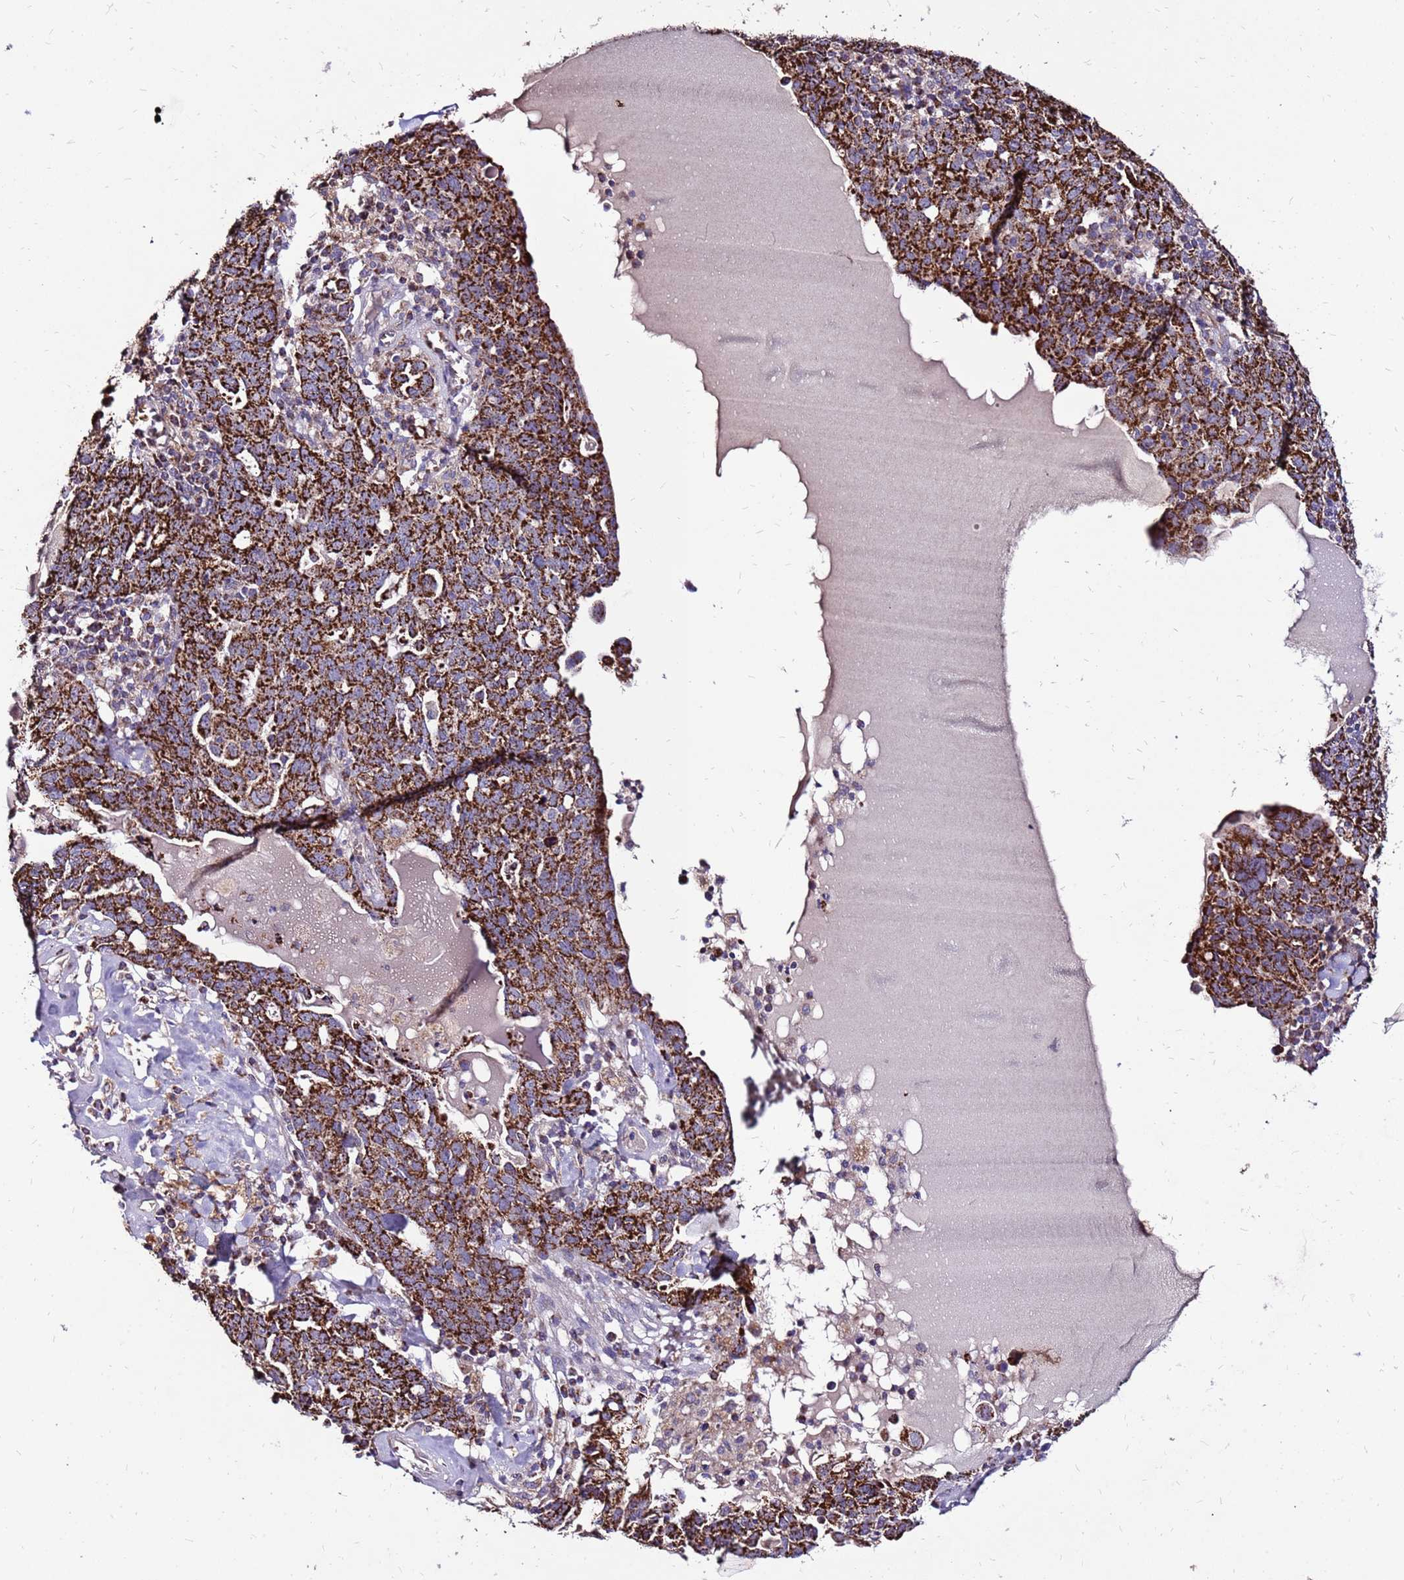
{"staining": {"intensity": "strong", "quantity": ">75%", "location": "cytoplasmic/membranous"}, "tissue": "ovarian cancer", "cell_type": "Tumor cells", "image_type": "cancer", "snomed": [{"axis": "morphology", "description": "Carcinoma, endometroid"}, {"axis": "topography", "description": "Ovary"}], "caption": "Immunohistochemical staining of human ovarian cancer (endometroid carcinoma) shows high levels of strong cytoplasmic/membranous protein expression in approximately >75% of tumor cells. (DAB IHC, brown staining for protein, blue staining for nuclei).", "gene": "SPSB3", "patient": {"sex": "female", "age": 62}}